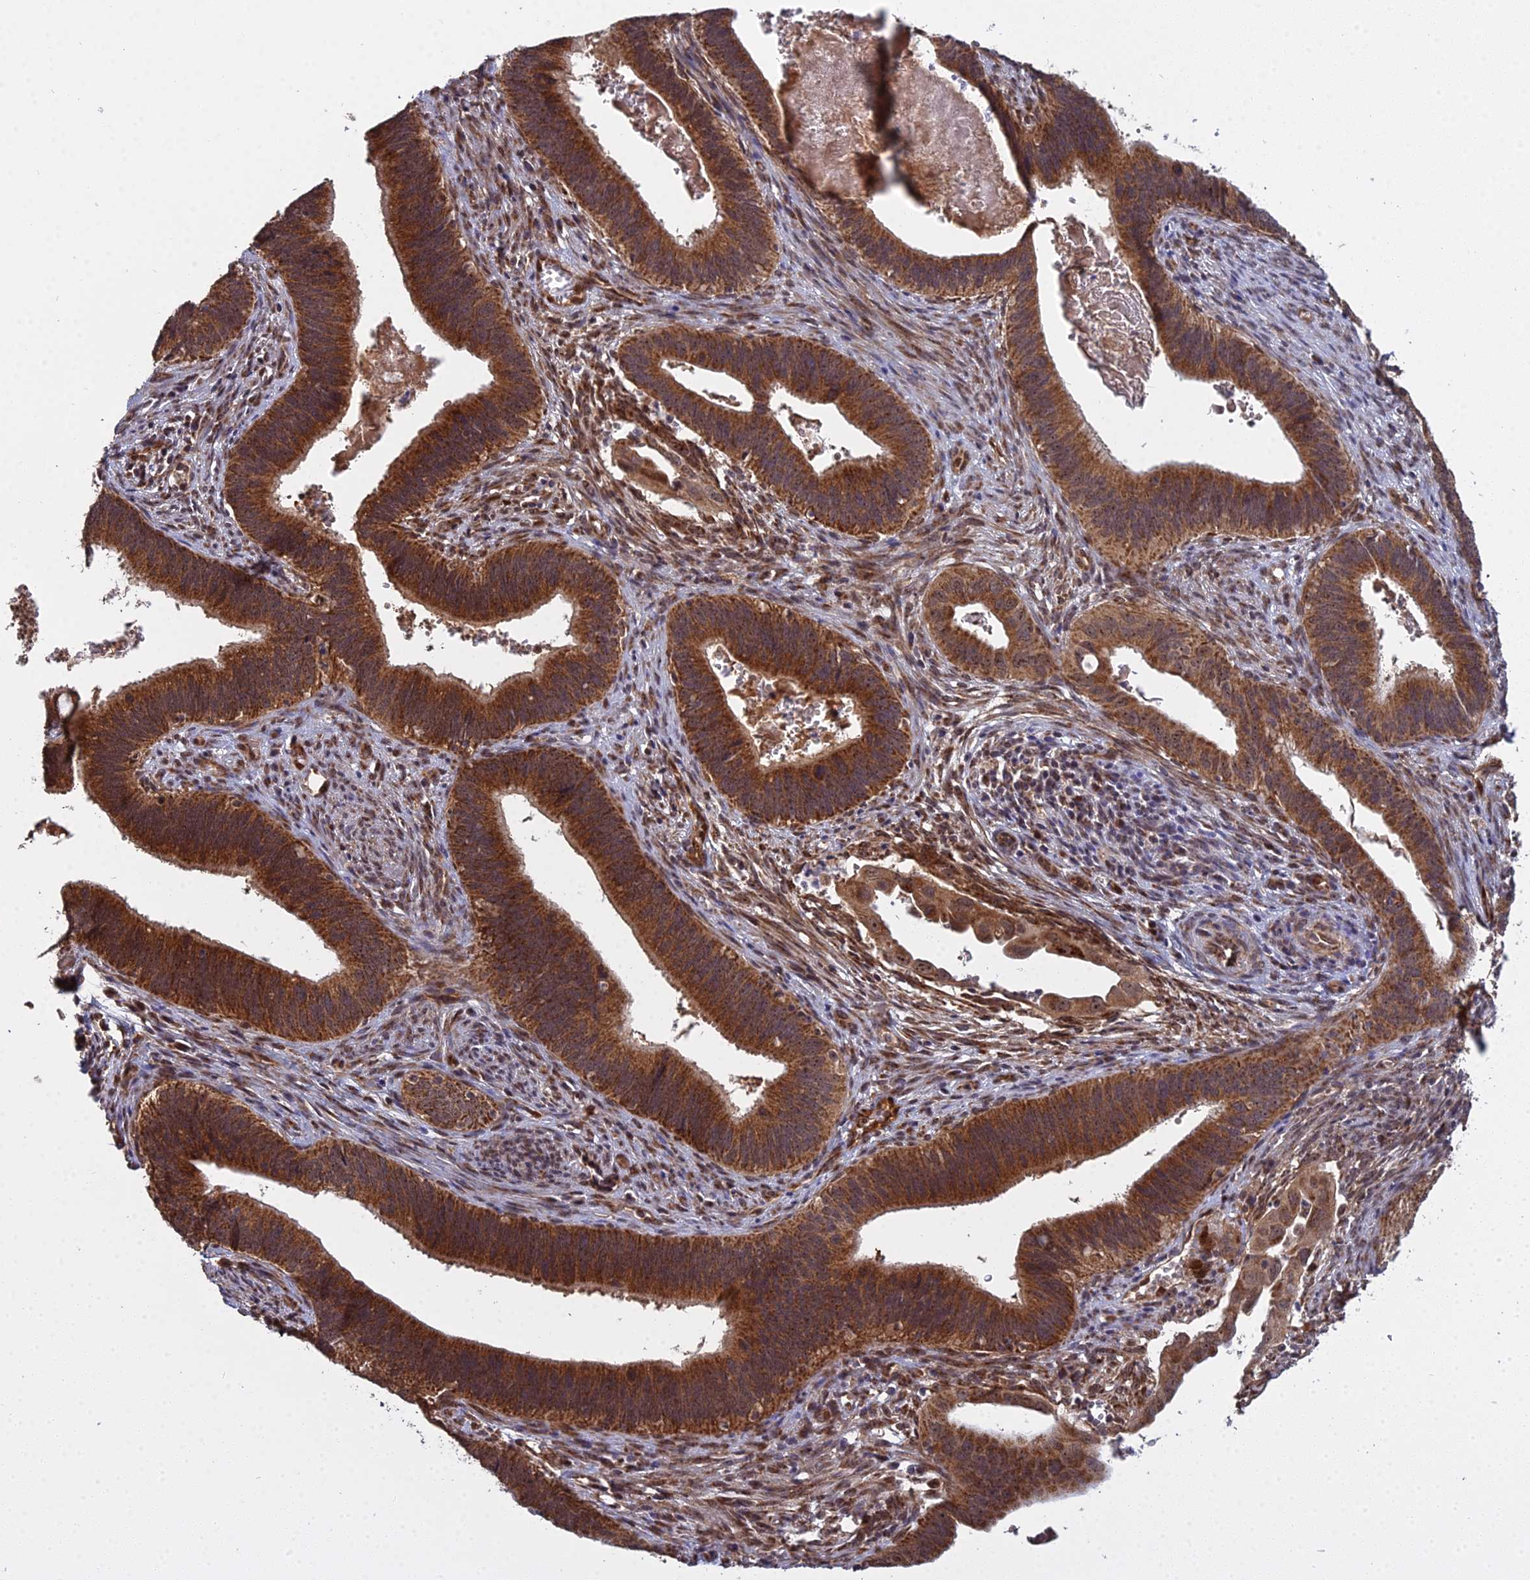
{"staining": {"intensity": "strong", "quantity": ">75%", "location": "cytoplasmic/membranous,nuclear"}, "tissue": "cervical cancer", "cell_type": "Tumor cells", "image_type": "cancer", "snomed": [{"axis": "morphology", "description": "Adenocarcinoma, NOS"}, {"axis": "topography", "description": "Cervix"}], "caption": "Cervical cancer (adenocarcinoma) stained for a protein (brown) exhibits strong cytoplasmic/membranous and nuclear positive expression in about >75% of tumor cells.", "gene": "MEOX1", "patient": {"sex": "female", "age": 42}}